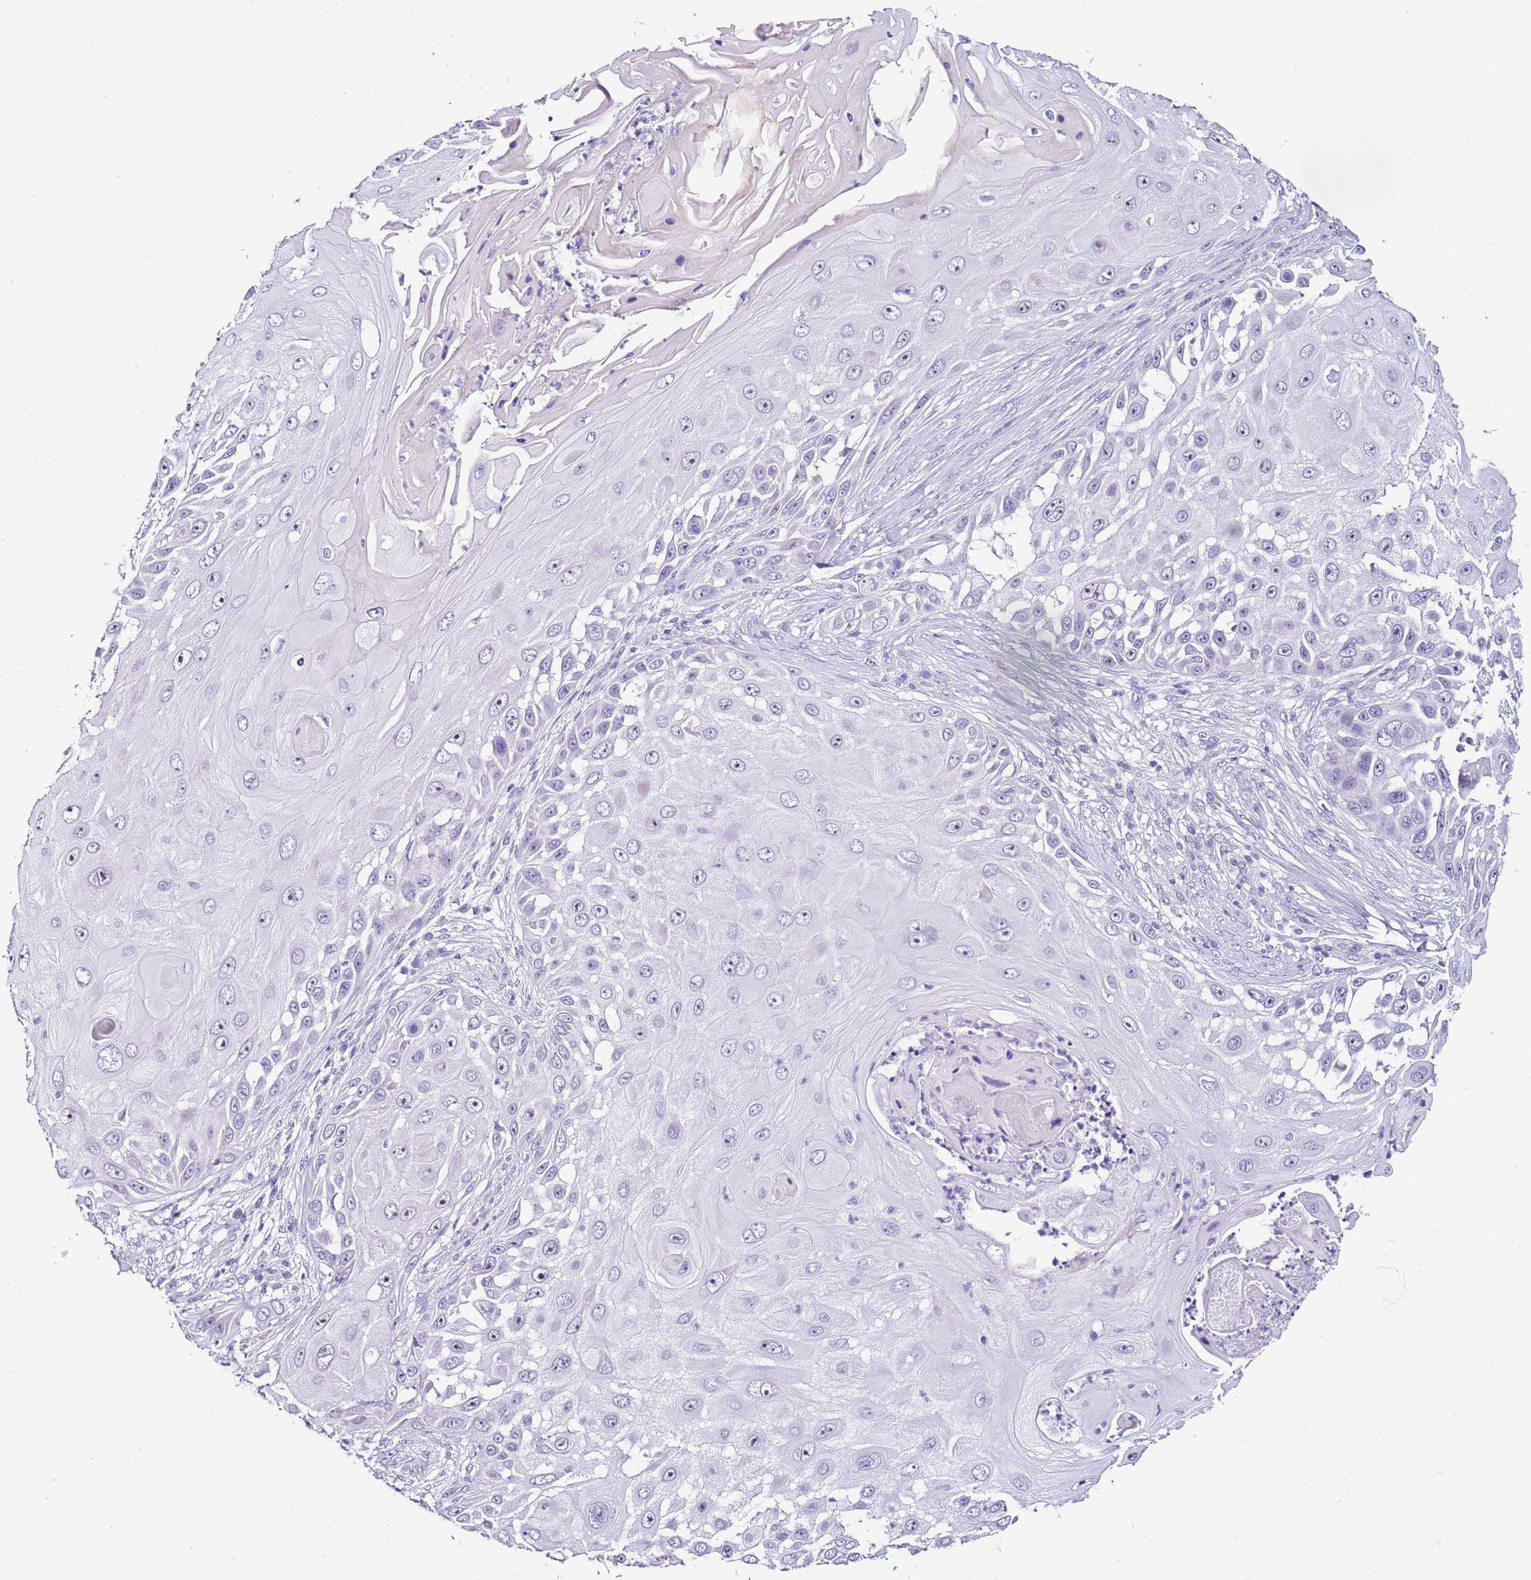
{"staining": {"intensity": "weak", "quantity": "<25%", "location": "nuclear"}, "tissue": "skin cancer", "cell_type": "Tumor cells", "image_type": "cancer", "snomed": [{"axis": "morphology", "description": "Squamous cell carcinoma, NOS"}, {"axis": "topography", "description": "Skin"}], "caption": "An IHC histopathology image of skin cancer is shown. There is no staining in tumor cells of skin cancer. The staining is performed using DAB (3,3'-diaminobenzidine) brown chromogen with nuclei counter-stained in using hematoxylin.", "gene": "HGD", "patient": {"sex": "female", "age": 44}}